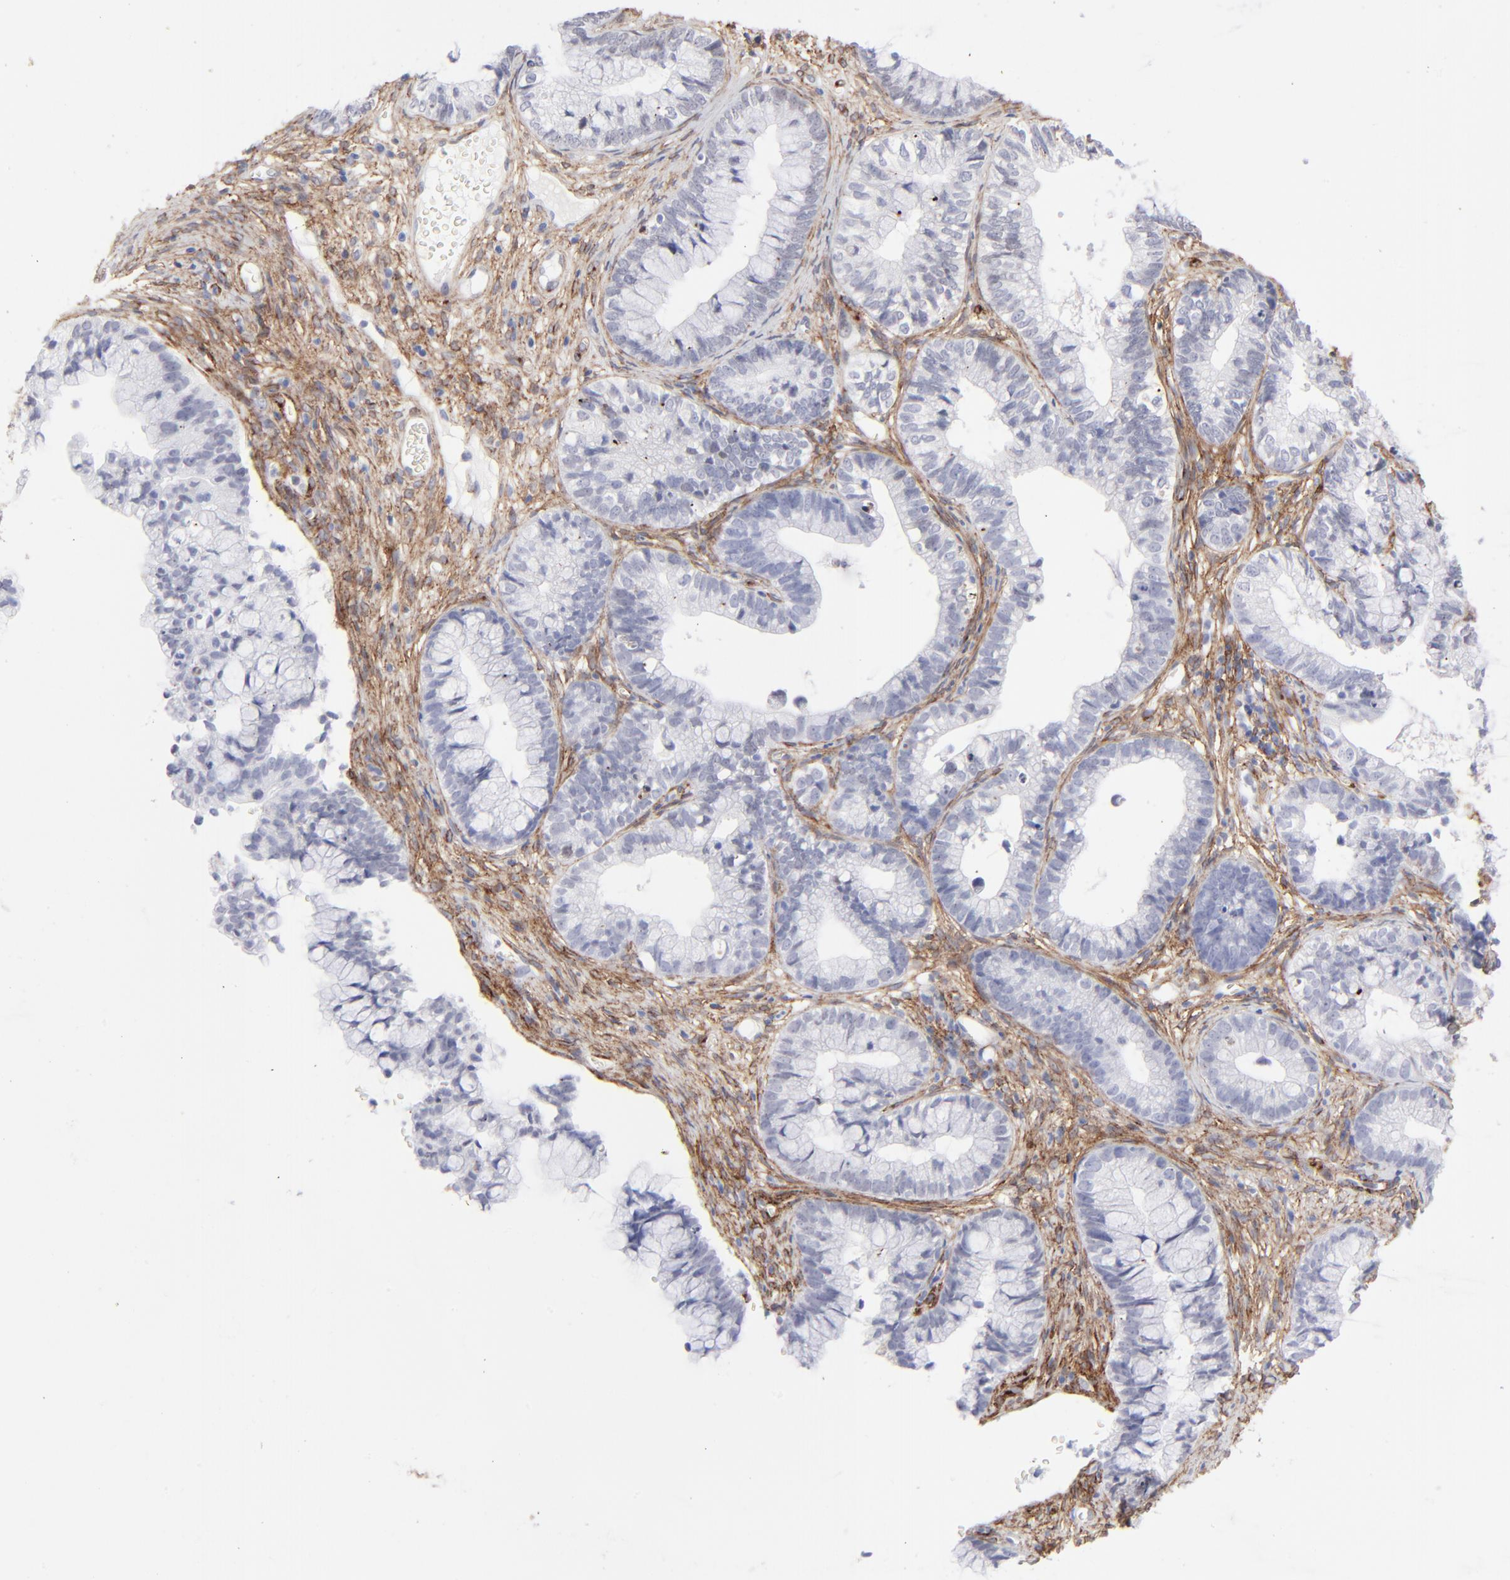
{"staining": {"intensity": "negative", "quantity": "none", "location": "none"}, "tissue": "cervical cancer", "cell_type": "Tumor cells", "image_type": "cancer", "snomed": [{"axis": "morphology", "description": "Adenocarcinoma, NOS"}, {"axis": "topography", "description": "Cervix"}], "caption": "Cervical adenocarcinoma was stained to show a protein in brown. There is no significant positivity in tumor cells. The staining was performed using DAB (3,3'-diaminobenzidine) to visualize the protein expression in brown, while the nuclei were stained in blue with hematoxylin (Magnification: 20x).", "gene": "PDGFRB", "patient": {"sex": "female", "age": 44}}